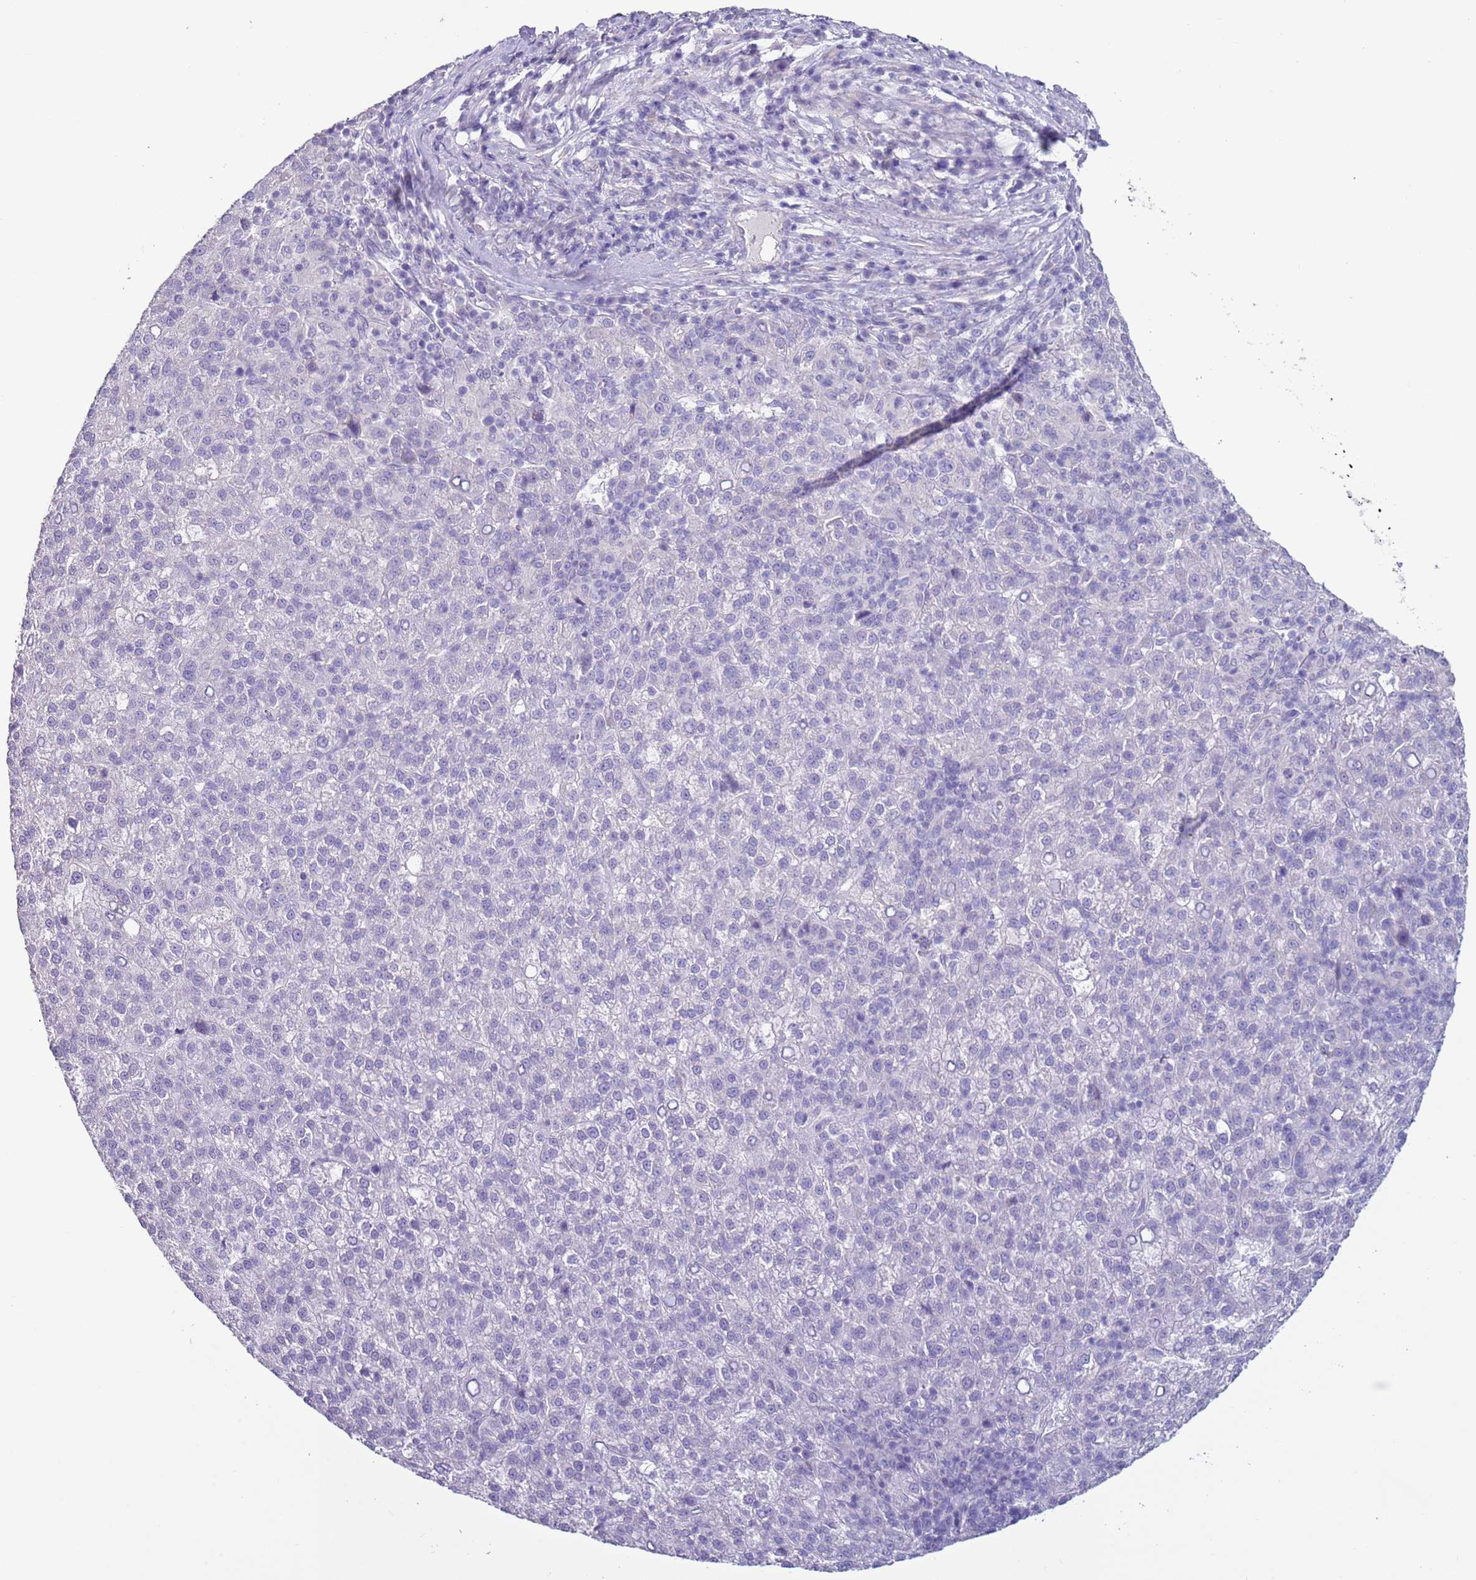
{"staining": {"intensity": "negative", "quantity": "none", "location": "none"}, "tissue": "liver cancer", "cell_type": "Tumor cells", "image_type": "cancer", "snomed": [{"axis": "morphology", "description": "Carcinoma, Hepatocellular, NOS"}, {"axis": "topography", "description": "Liver"}], "caption": "This histopathology image is of liver cancer stained with IHC to label a protein in brown with the nuclei are counter-stained blue. There is no positivity in tumor cells.", "gene": "NPAP1", "patient": {"sex": "female", "age": 58}}